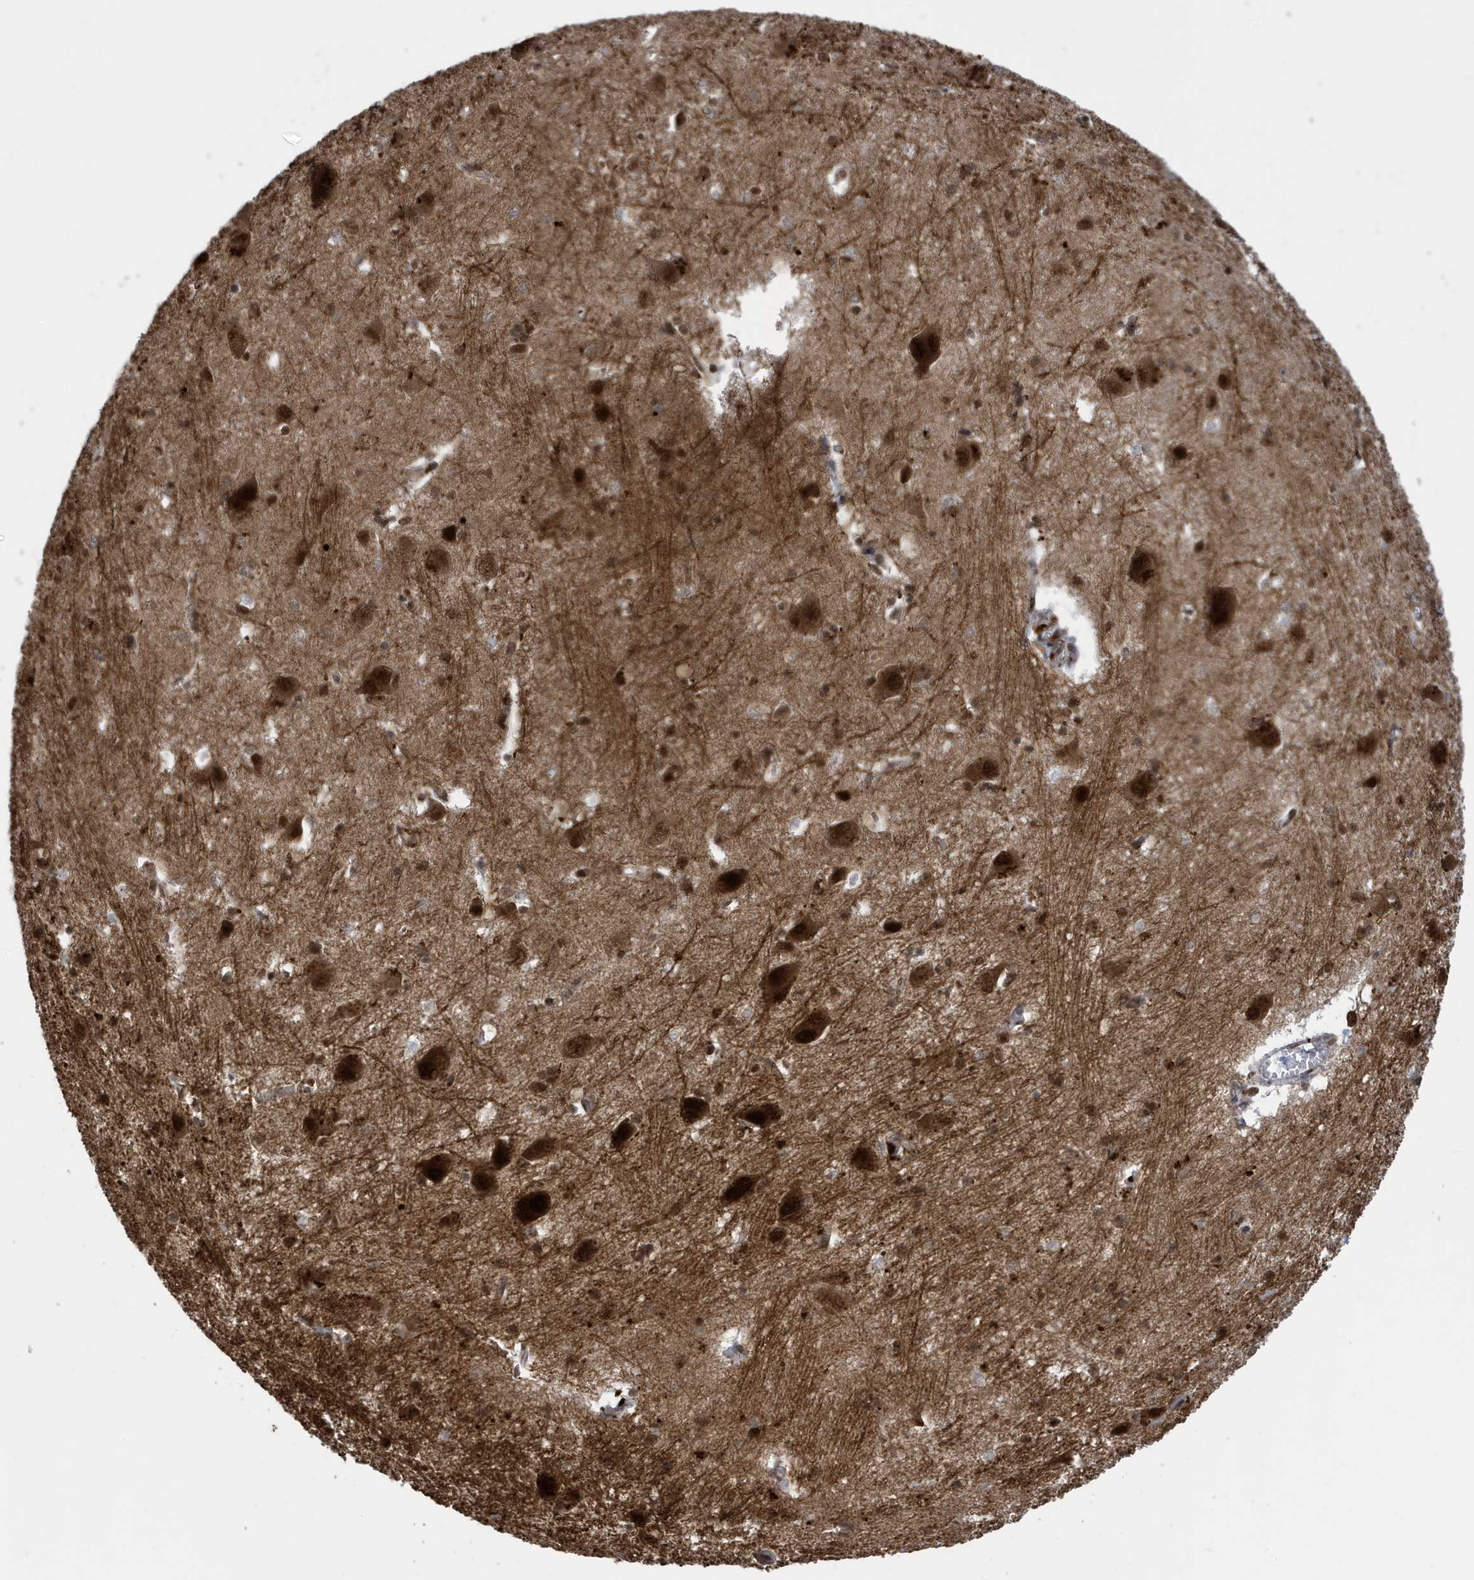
{"staining": {"intensity": "moderate", "quantity": "25%-75%", "location": "nuclear"}, "tissue": "caudate", "cell_type": "Glial cells", "image_type": "normal", "snomed": [{"axis": "morphology", "description": "Normal tissue, NOS"}, {"axis": "topography", "description": "Lateral ventricle wall"}], "caption": "Immunohistochemistry (IHC) (DAB) staining of normal human caudate reveals moderate nuclear protein positivity in about 25%-75% of glial cells.", "gene": "UBQLN1", "patient": {"sex": "male", "age": 37}}